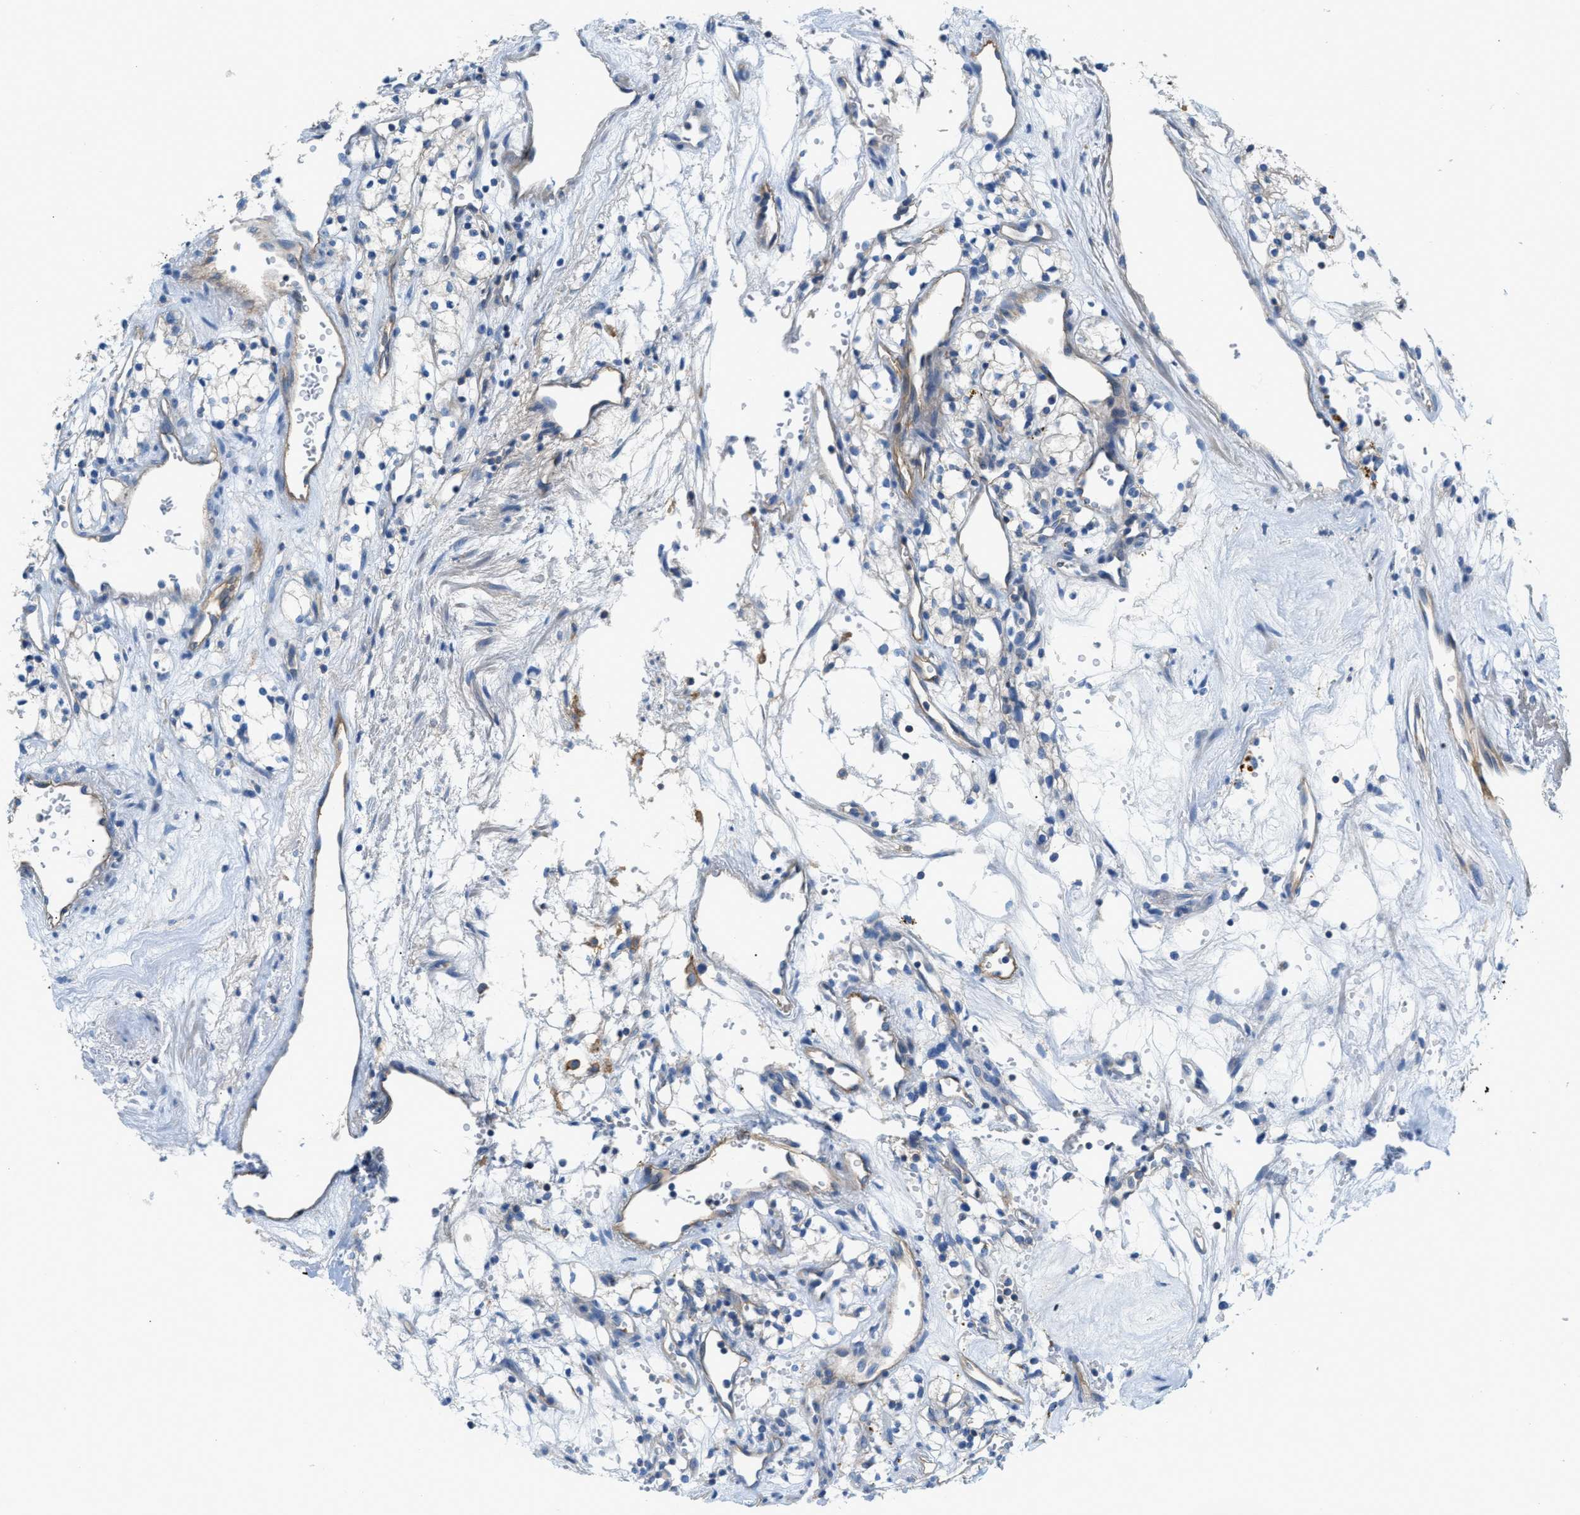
{"staining": {"intensity": "negative", "quantity": "none", "location": "none"}, "tissue": "renal cancer", "cell_type": "Tumor cells", "image_type": "cancer", "snomed": [{"axis": "morphology", "description": "Adenocarcinoma, NOS"}, {"axis": "topography", "description": "Kidney"}], "caption": "Human renal cancer stained for a protein using immunohistochemistry exhibits no staining in tumor cells.", "gene": "ORAI1", "patient": {"sex": "male", "age": 59}}